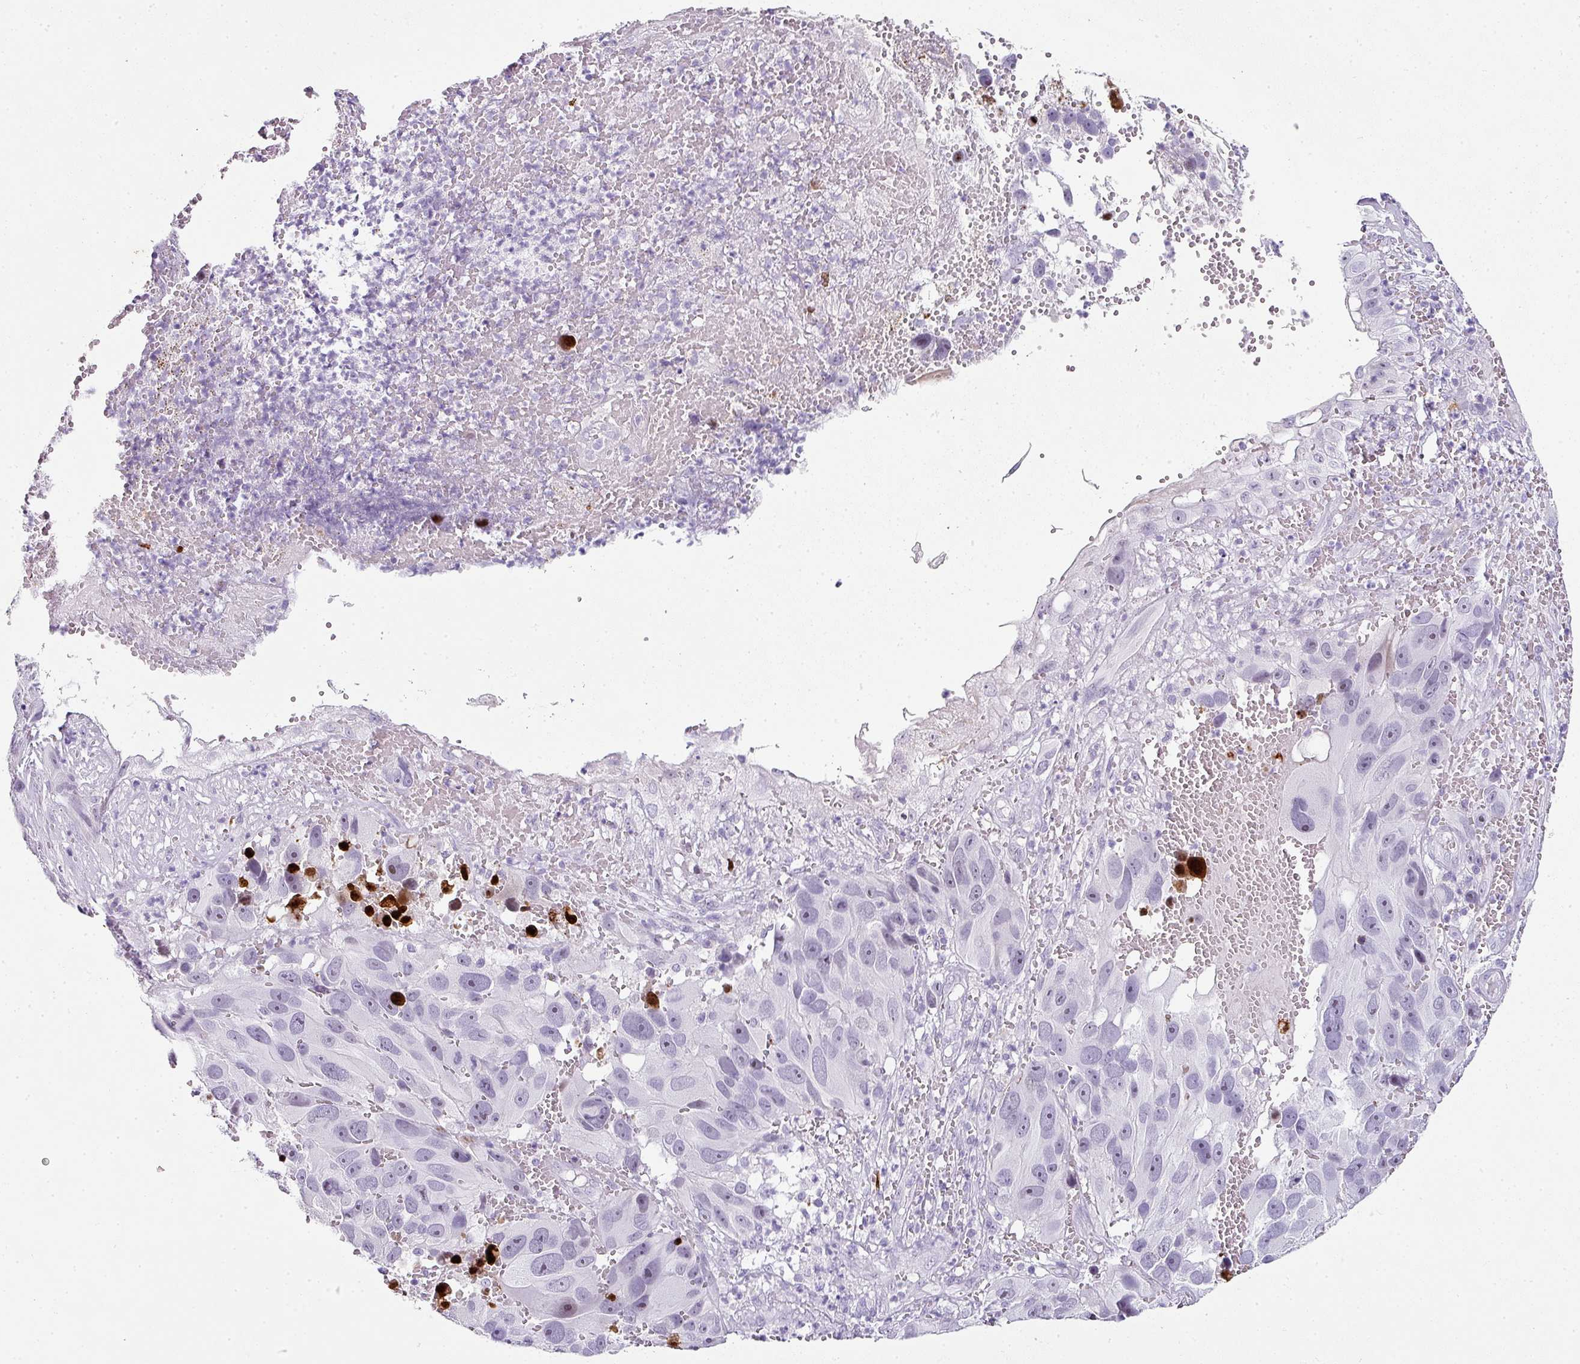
{"staining": {"intensity": "moderate", "quantity": "<25%", "location": "nuclear"}, "tissue": "melanoma", "cell_type": "Tumor cells", "image_type": "cancer", "snomed": [{"axis": "morphology", "description": "Malignant melanoma, NOS"}, {"axis": "topography", "description": "Skin"}], "caption": "Melanoma stained for a protein shows moderate nuclear positivity in tumor cells.", "gene": "TRA2A", "patient": {"sex": "male", "age": 84}}